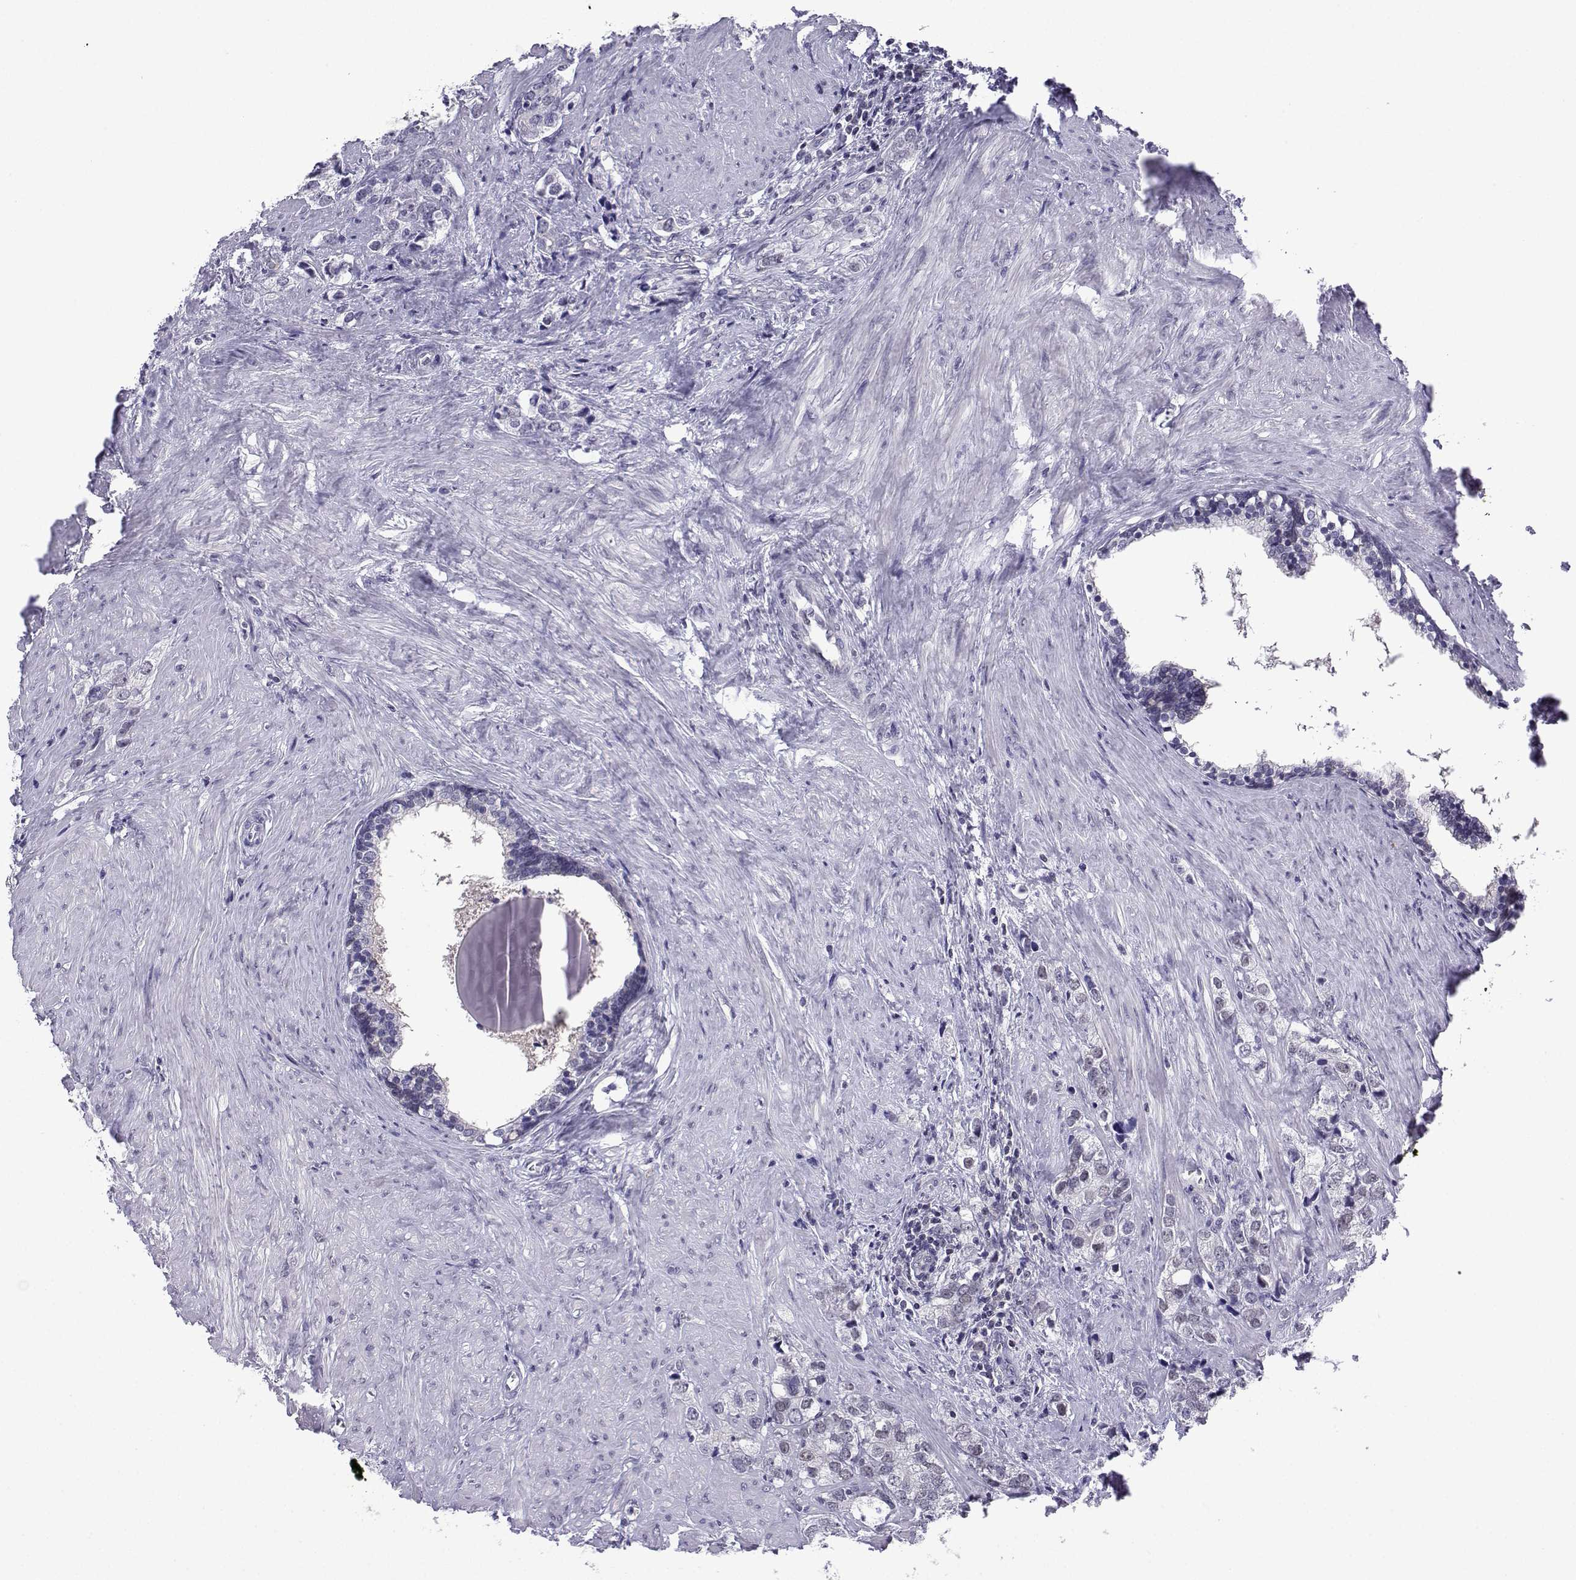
{"staining": {"intensity": "negative", "quantity": "none", "location": "none"}, "tissue": "prostate cancer", "cell_type": "Tumor cells", "image_type": "cancer", "snomed": [{"axis": "morphology", "description": "Adenocarcinoma, NOS"}, {"axis": "topography", "description": "Prostate and seminal vesicle, NOS"}], "caption": "Tumor cells show no significant positivity in adenocarcinoma (prostate).", "gene": "INCENP", "patient": {"sex": "male", "age": 63}}